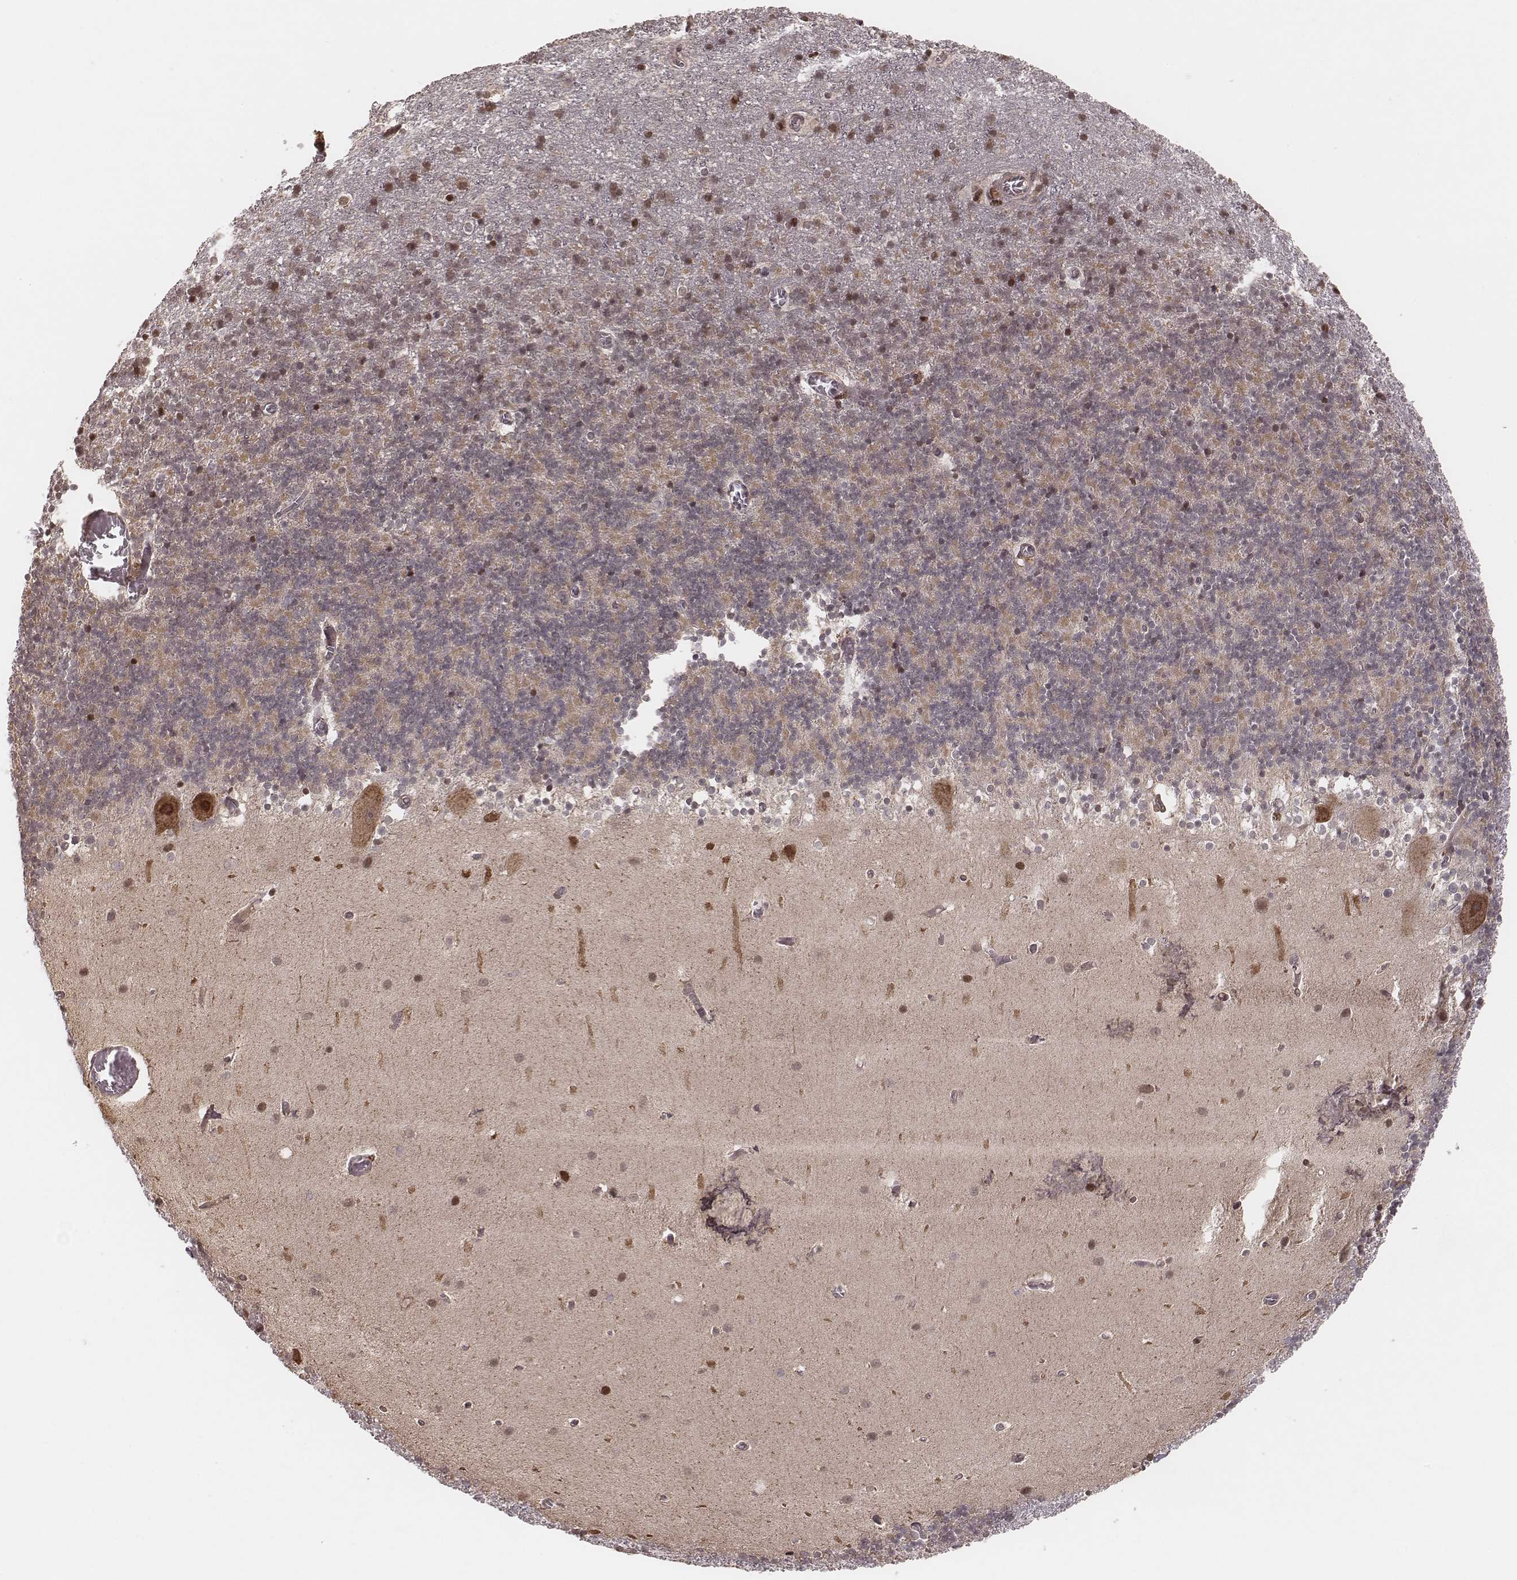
{"staining": {"intensity": "moderate", "quantity": ">75%", "location": "cytoplasmic/membranous"}, "tissue": "cerebellum", "cell_type": "Cells in granular layer", "image_type": "normal", "snomed": [{"axis": "morphology", "description": "Normal tissue, NOS"}, {"axis": "topography", "description": "Cerebellum"}], "caption": "IHC (DAB (3,3'-diaminobenzidine)) staining of unremarkable human cerebellum exhibits moderate cytoplasmic/membranous protein positivity in approximately >75% of cells in granular layer. Using DAB (brown) and hematoxylin (blue) stains, captured at high magnification using brightfield microscopy.", "gene": "MYO19", "patient": {"sex": "male", "age": 70}}